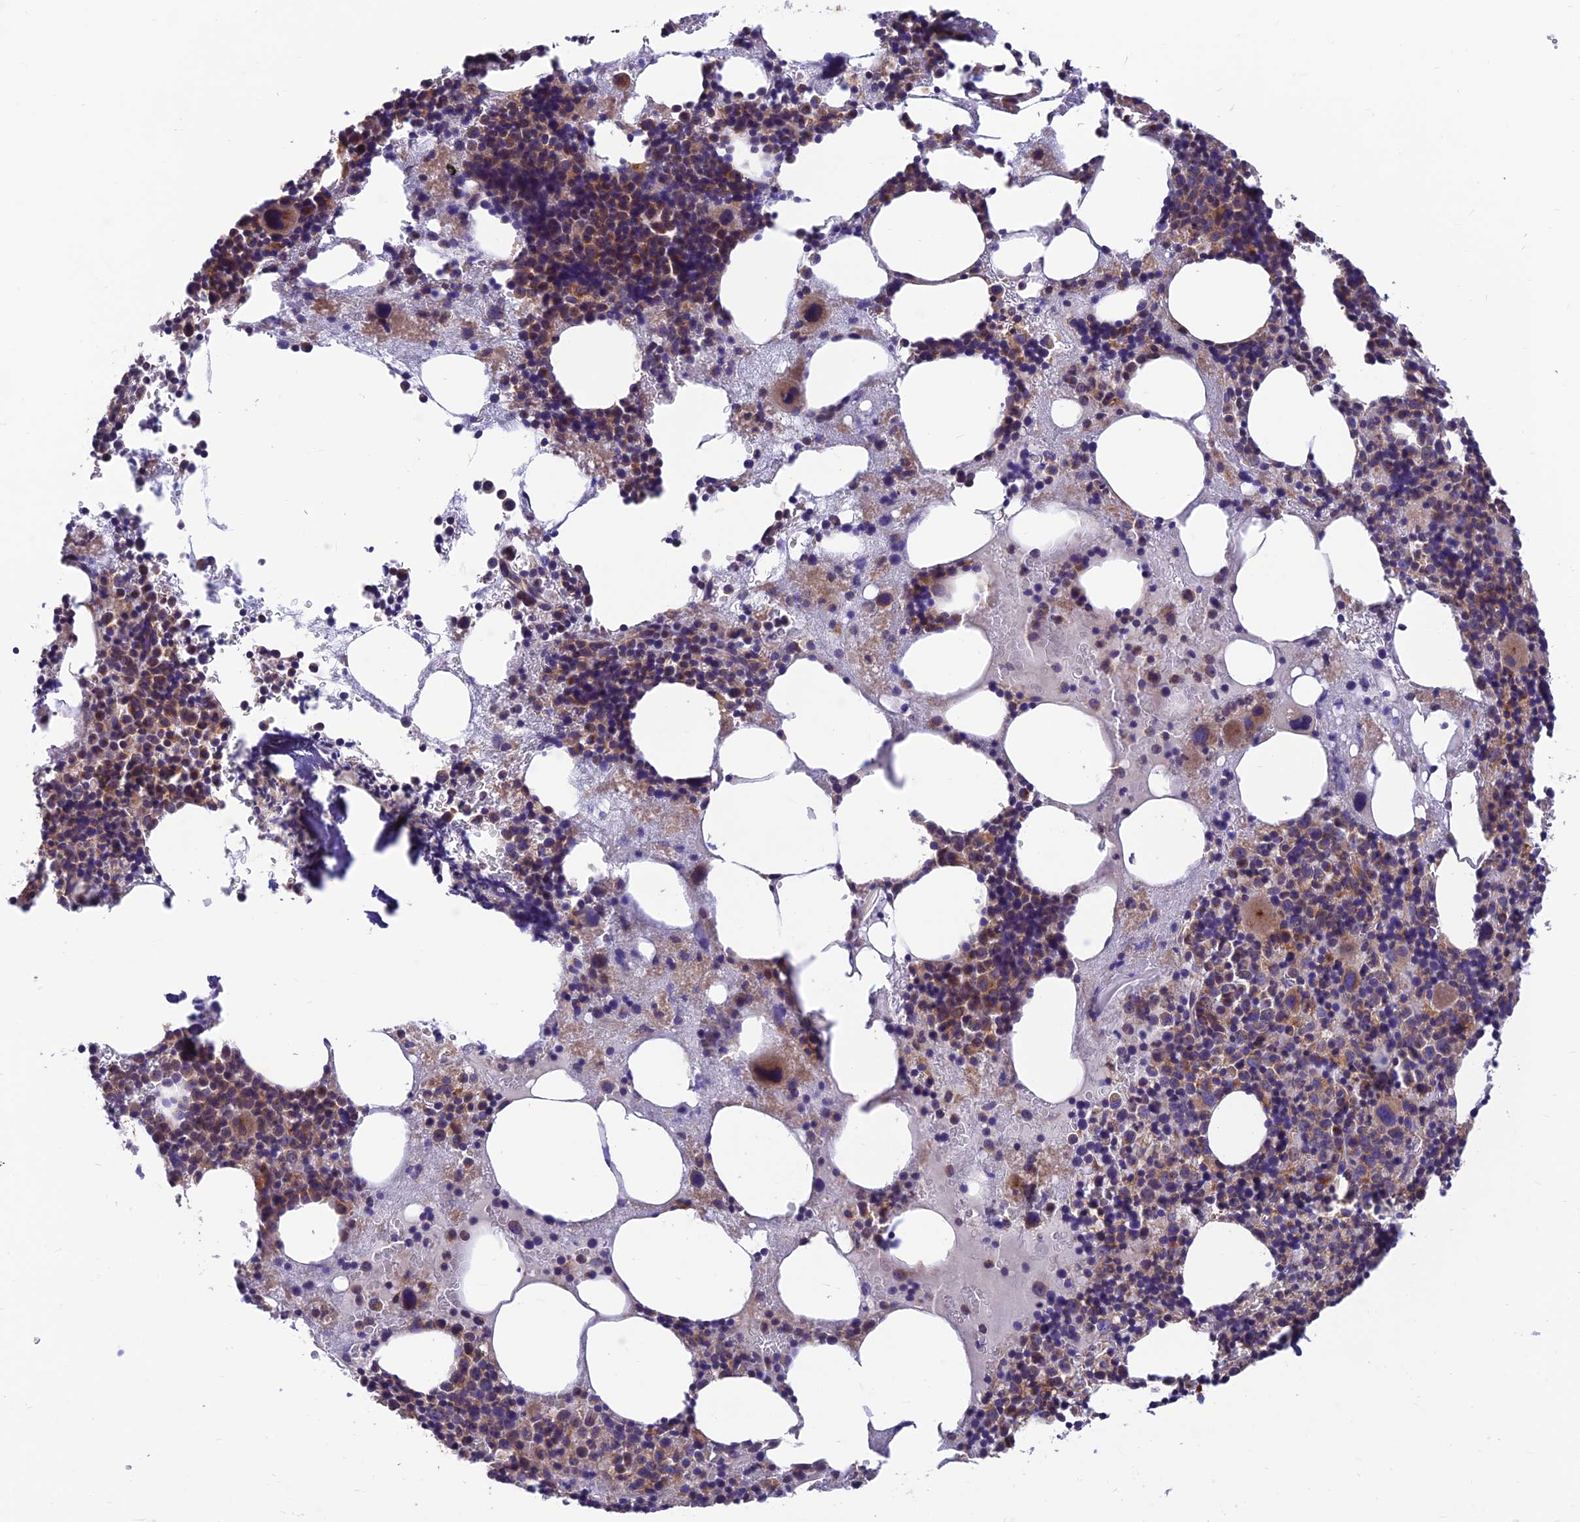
{"staining": {"intensity": "weak", "quantity": ">75%", "location": "cytoplasmic/membranous"}, "tissue": "bone marrow", "cell_type": "Hematopoietic cells", "image_type": "normal", "snomed": [{"axis": "morphology", "description": "Normal tissue, NOS"}, {"axis": "topography", "description": "Bone marrow"}], "caption": "Normal bone marrow reveals weak cytoplasmic/membranous positivity in about >75% of hematopoietic cells (DAB IHC, brown staining for protein, blue staining for nuclei)..", "gene": "VPS16", "patient": {"sex": "male", "age": 75}}